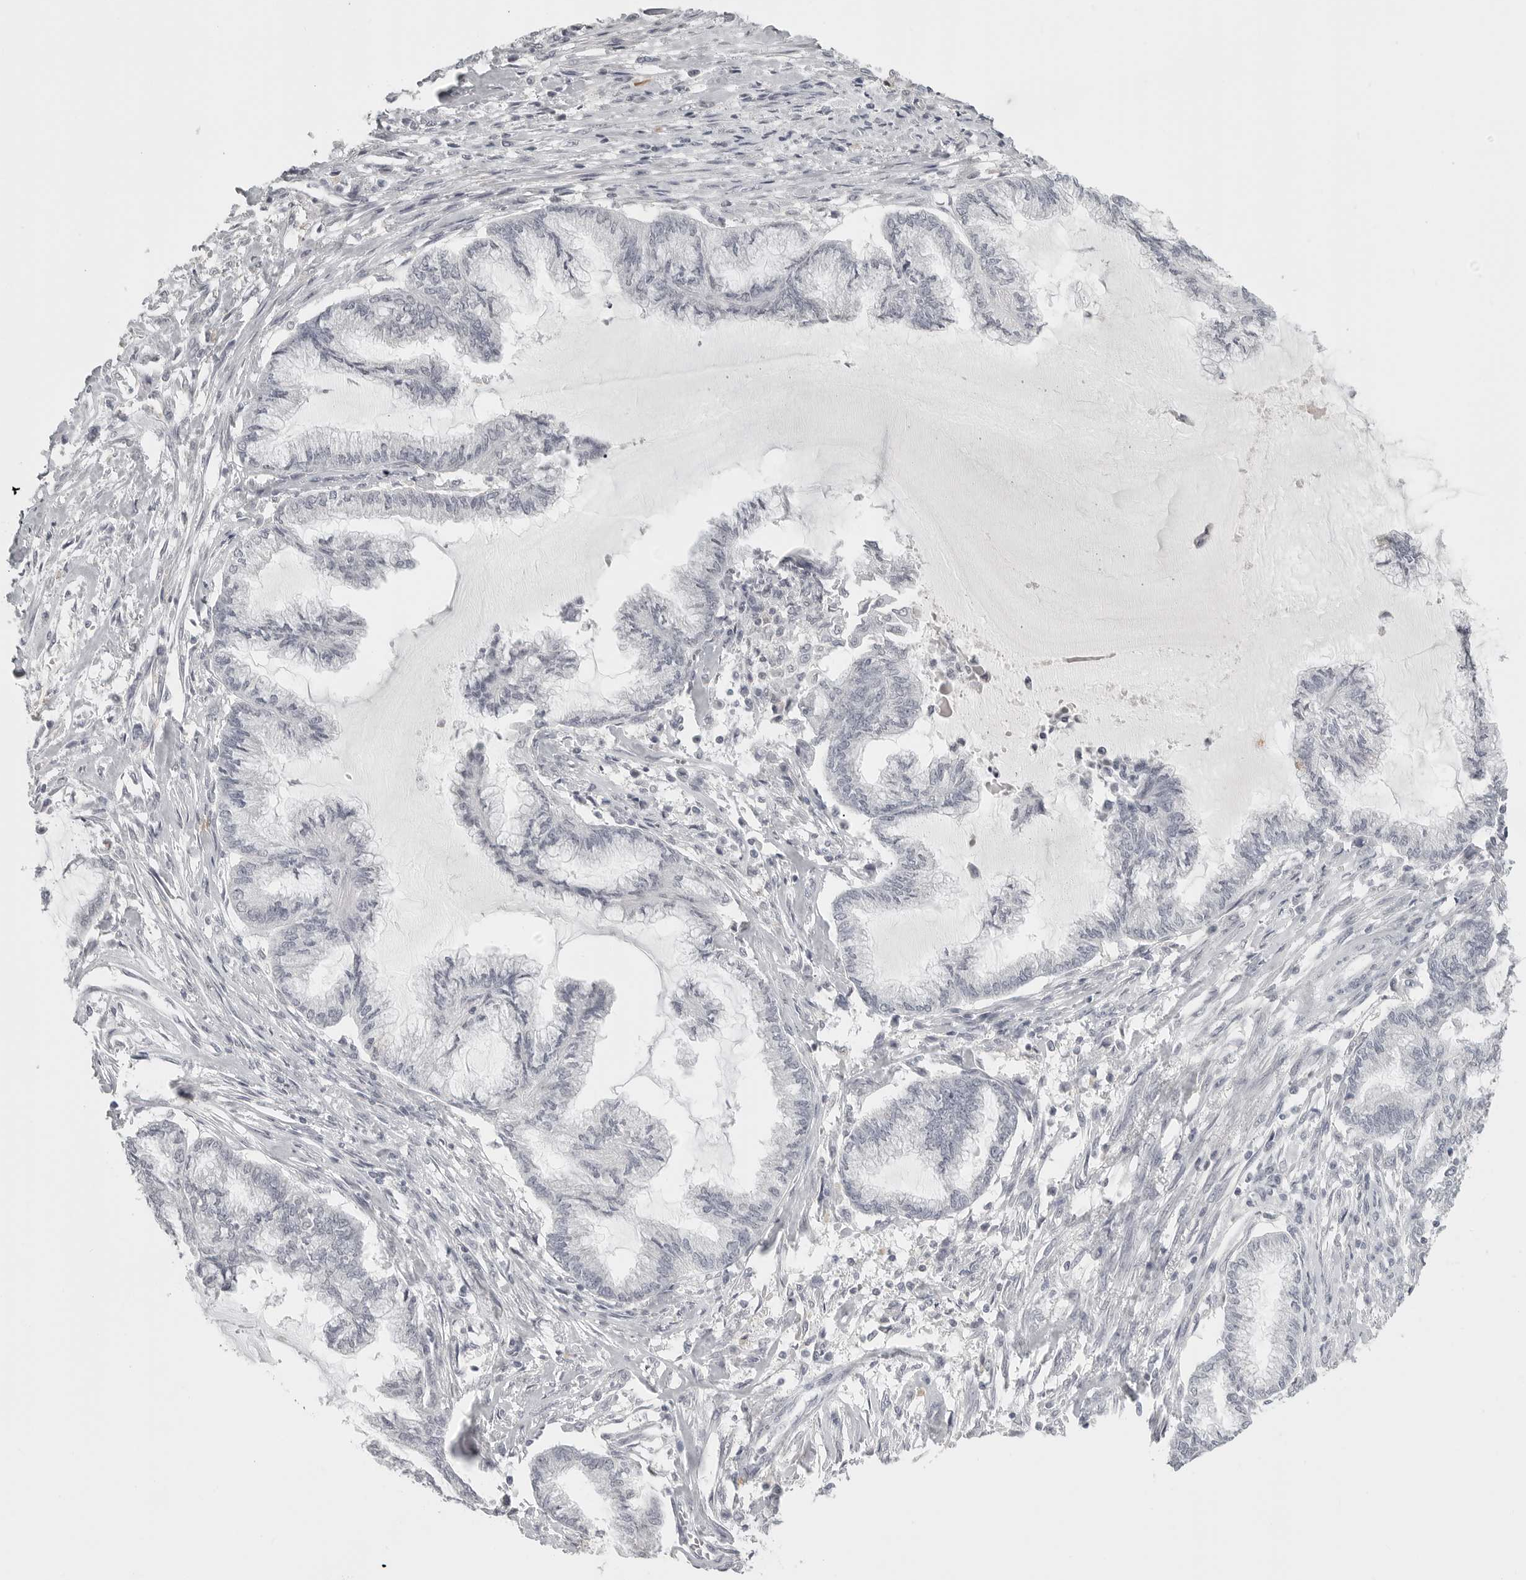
{"staining": {"intensity": "weak", "quantity": "<25%", "location": "nuclear"}, "tissue": "endometrial cancer", "cell_type": "Tumor cells", "image_type": "cancer", "snomed": [{"axis": "morphology", "description": "Adenocarcinoma, NOS"}, {"axis": "topography", "description": "Endometrium"}], "caption": "IHC photomicrograph of neoplastic tissue: endometrial adenocarcinoma stained with DAB shows no significant protein expression in tumor cells.", "gene": "BPIFA1", "patient": {"sex": "female", "age": 86}}